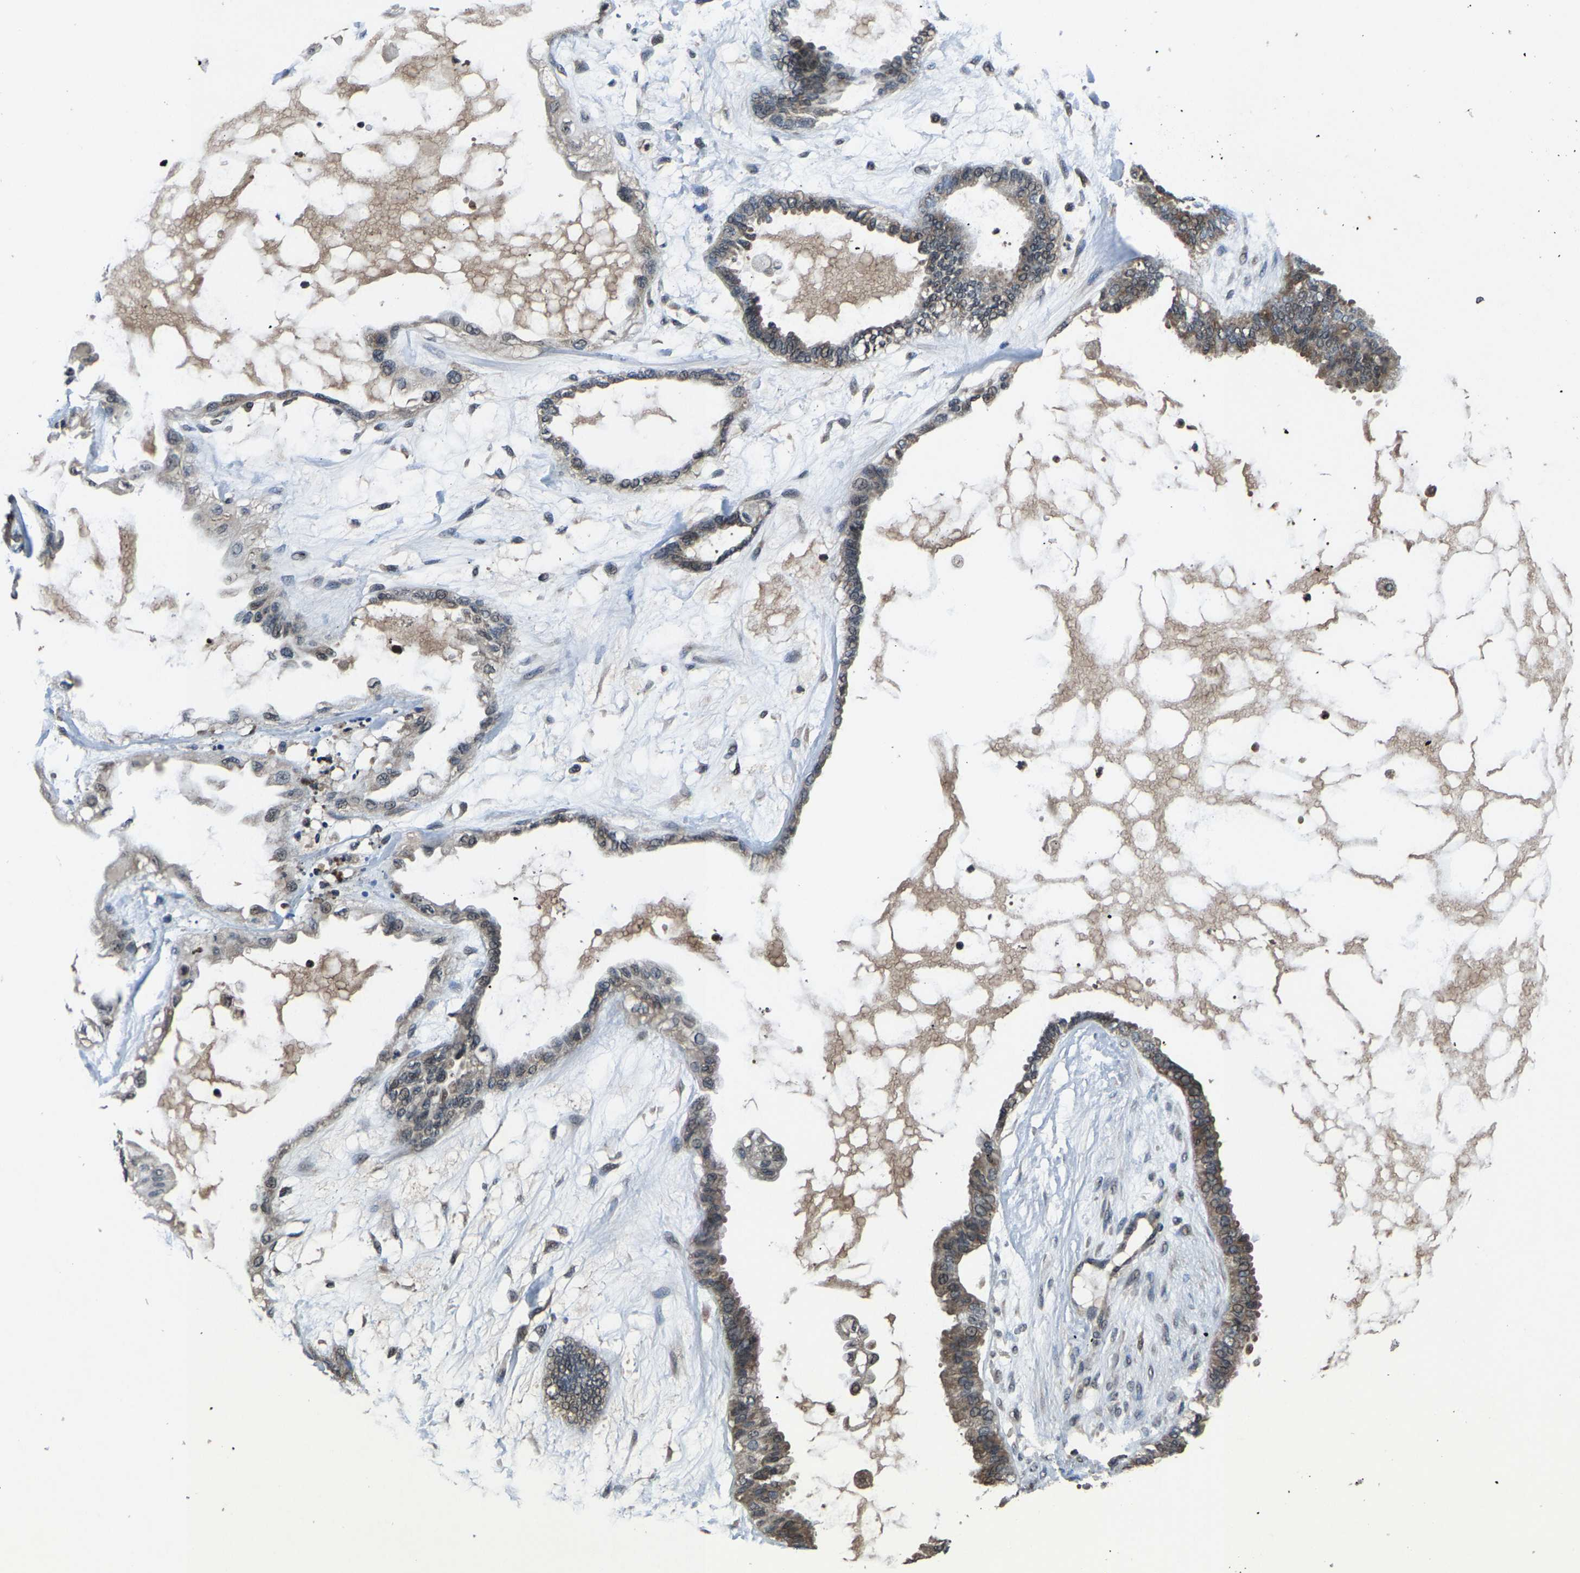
{"staining": {"intensity": "weak", "quantity": ">75%", "location": "cytoplasmic/membranous"}, "tissue": "ovarian cancer", "cell_type": "Tumor cells", "image_type": "cancer", "snomed": [{"axis": "morphology", "description": "Carcinoma, NOS"}, {"axis": "morphology", "description": "Carcinoma, endometroid"}, {"axis": "topography", "description": "Ovary"}], "caption": "IHC (DAB) staining of human endometroid carcinoma (ovarian) exhibits weak cytoplasmic/membranous protein positivity in about >75% of tumor cells.", "gene": "HUWE1", "patient": {"sex": "female", "age": 50}}